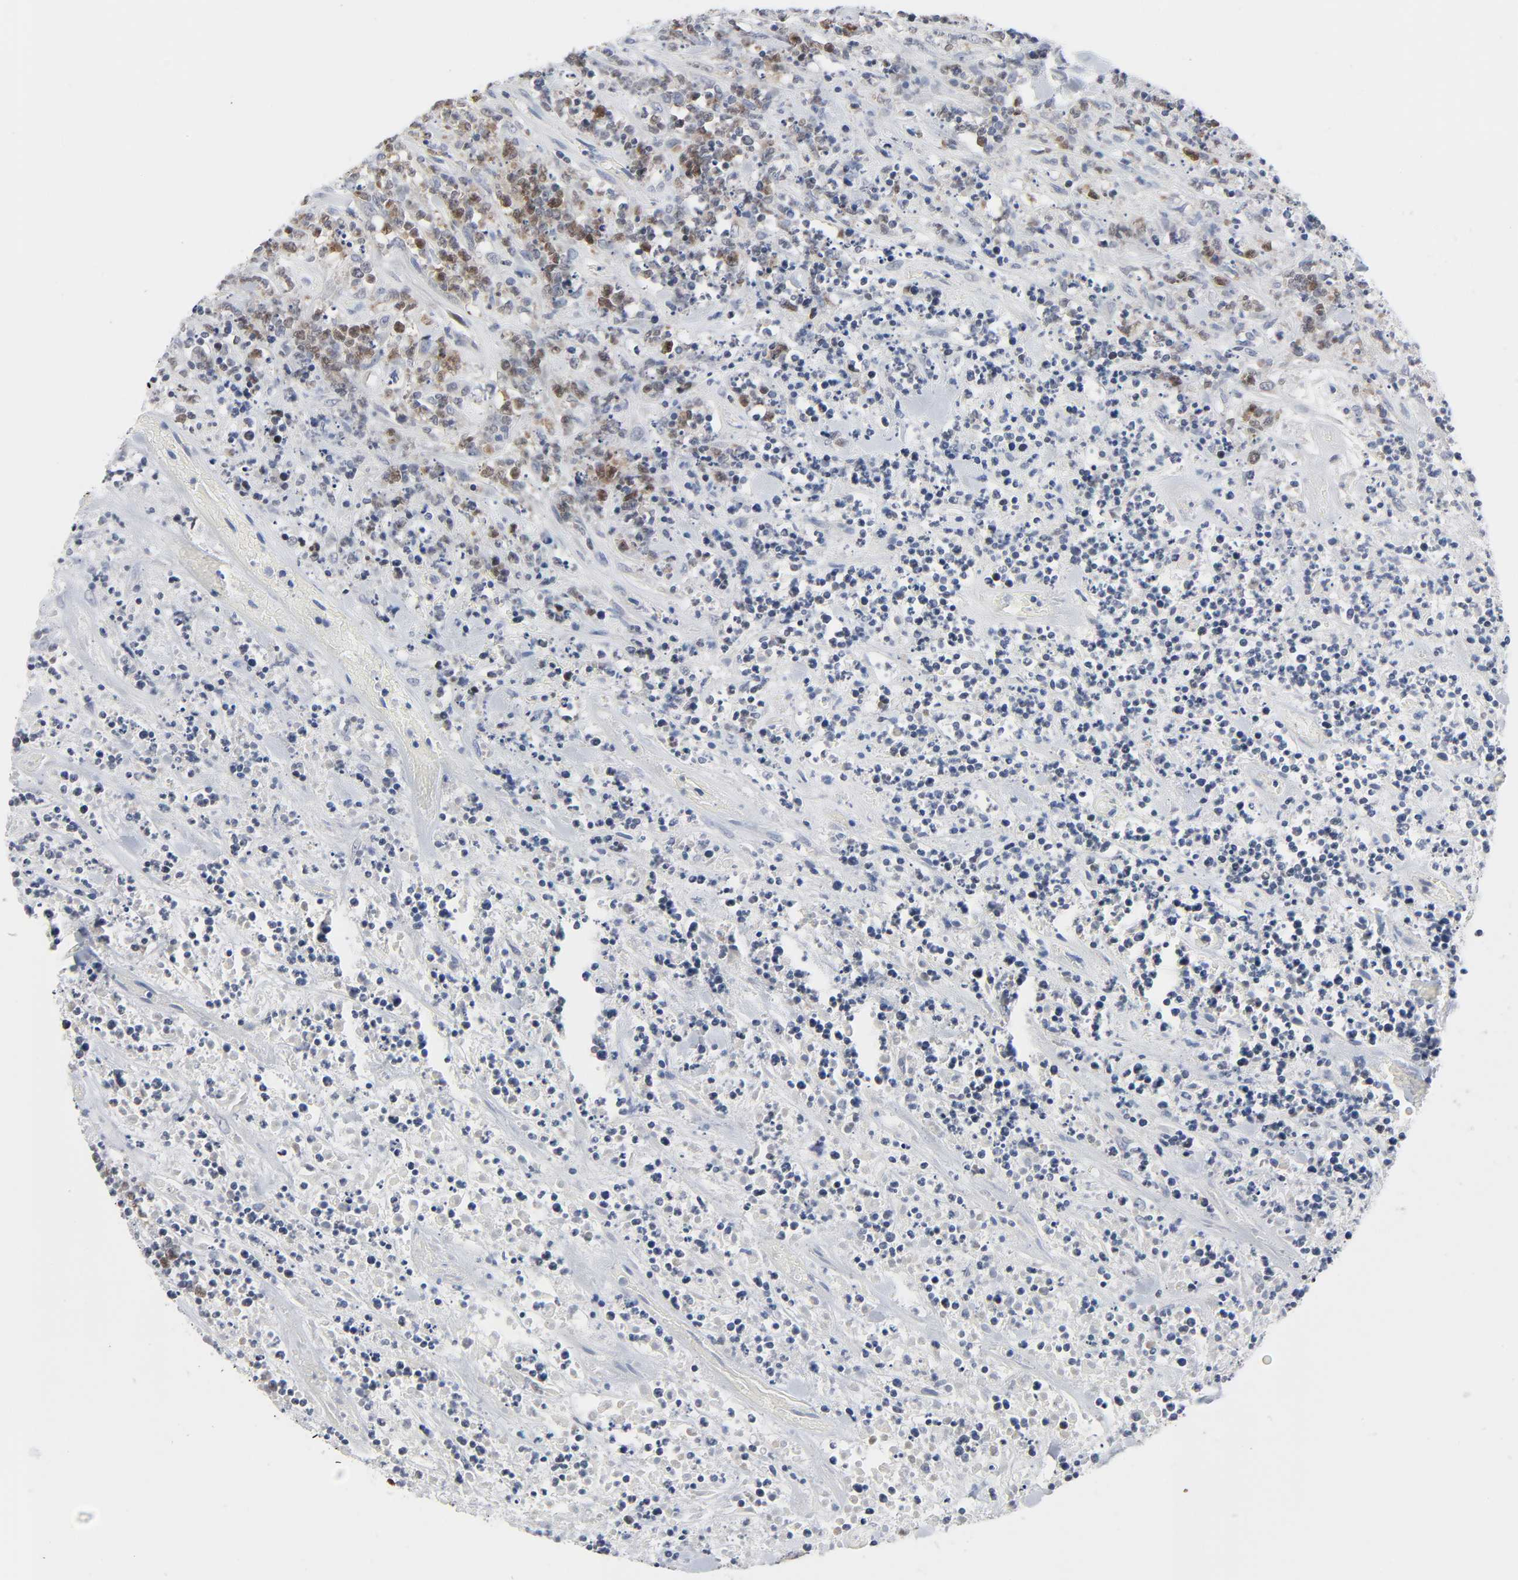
{"staining": {"intensity": "moderate", "quantity": "<25%", "location": "nuclear"}, "tissue": "lymphoma", "cell_type": "Tumor cells", "image_type": "cancer", "snomed": [{"axis": "morphology", "description": "Malignant lymphoma, non-Hodgkin's type, High grade"}, {"axis": "topography", "description": "Soft tissue"}], "caption": "Lymphoma stained with a brown dye demonstrates moderate nuclear positive expression in approximately <25% of tumor cells.", "gene": "WEE1", "patient": {"sex": "male", "age": 18}}